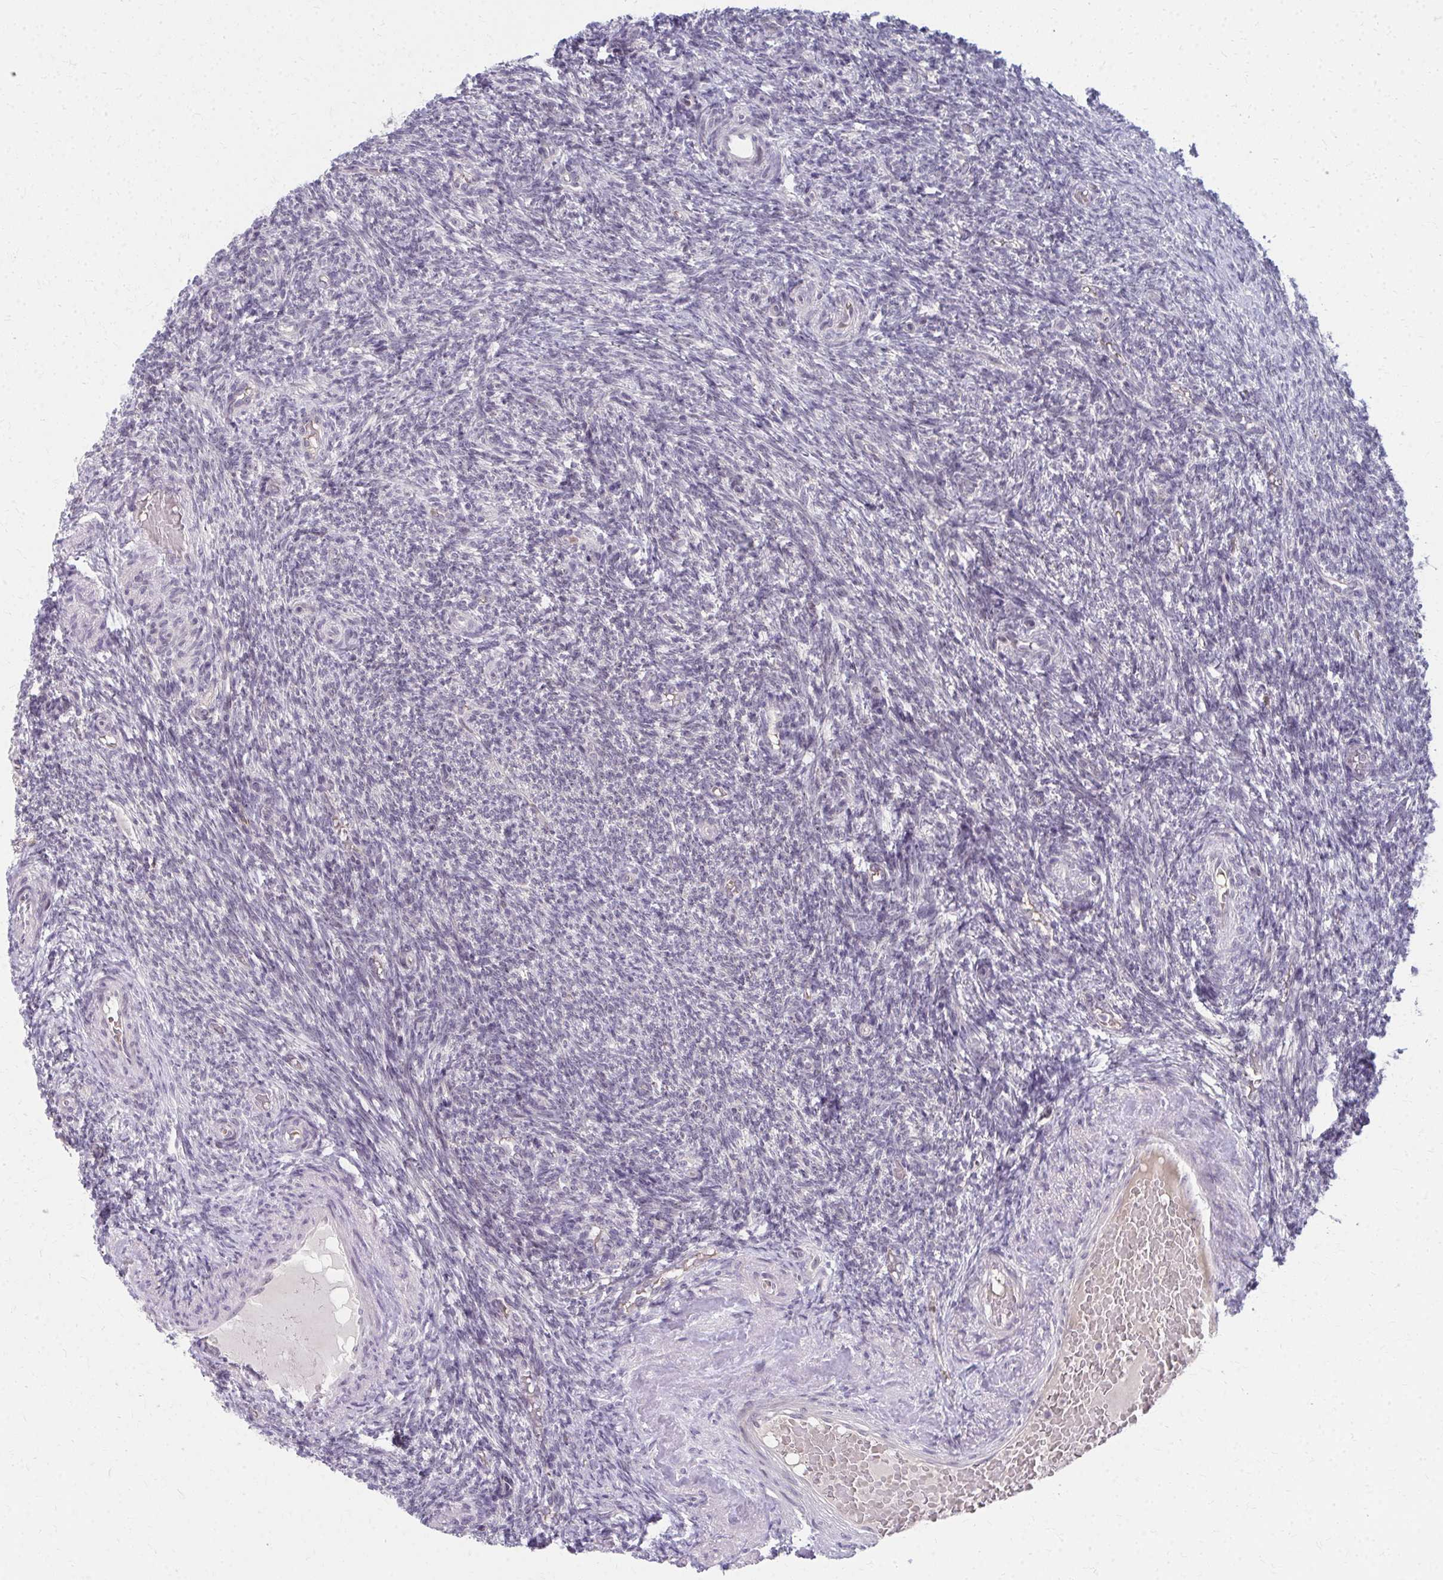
{"staining": {"intensity": "moderate", "quantity": ">75%", "location": "cytoplasmic/membranous"}, "tissue": "ovary", "cell_type": "Follicle cells", "image_type": "normal", "snomed": [{"axis": "morphology", "description": "Normal tissue, NOS"}, {"axis": "topography", "description": "Ovary"}], "caption": "Immunohistochemistry of benign ovary displays medium levels of moderate cytoplasmic/membranous expression in approximately >75% of follicle cells. Nuclei are stained in blue.", "gene": "NUDT16", "patient": {"sex": "female", "age": 39}}